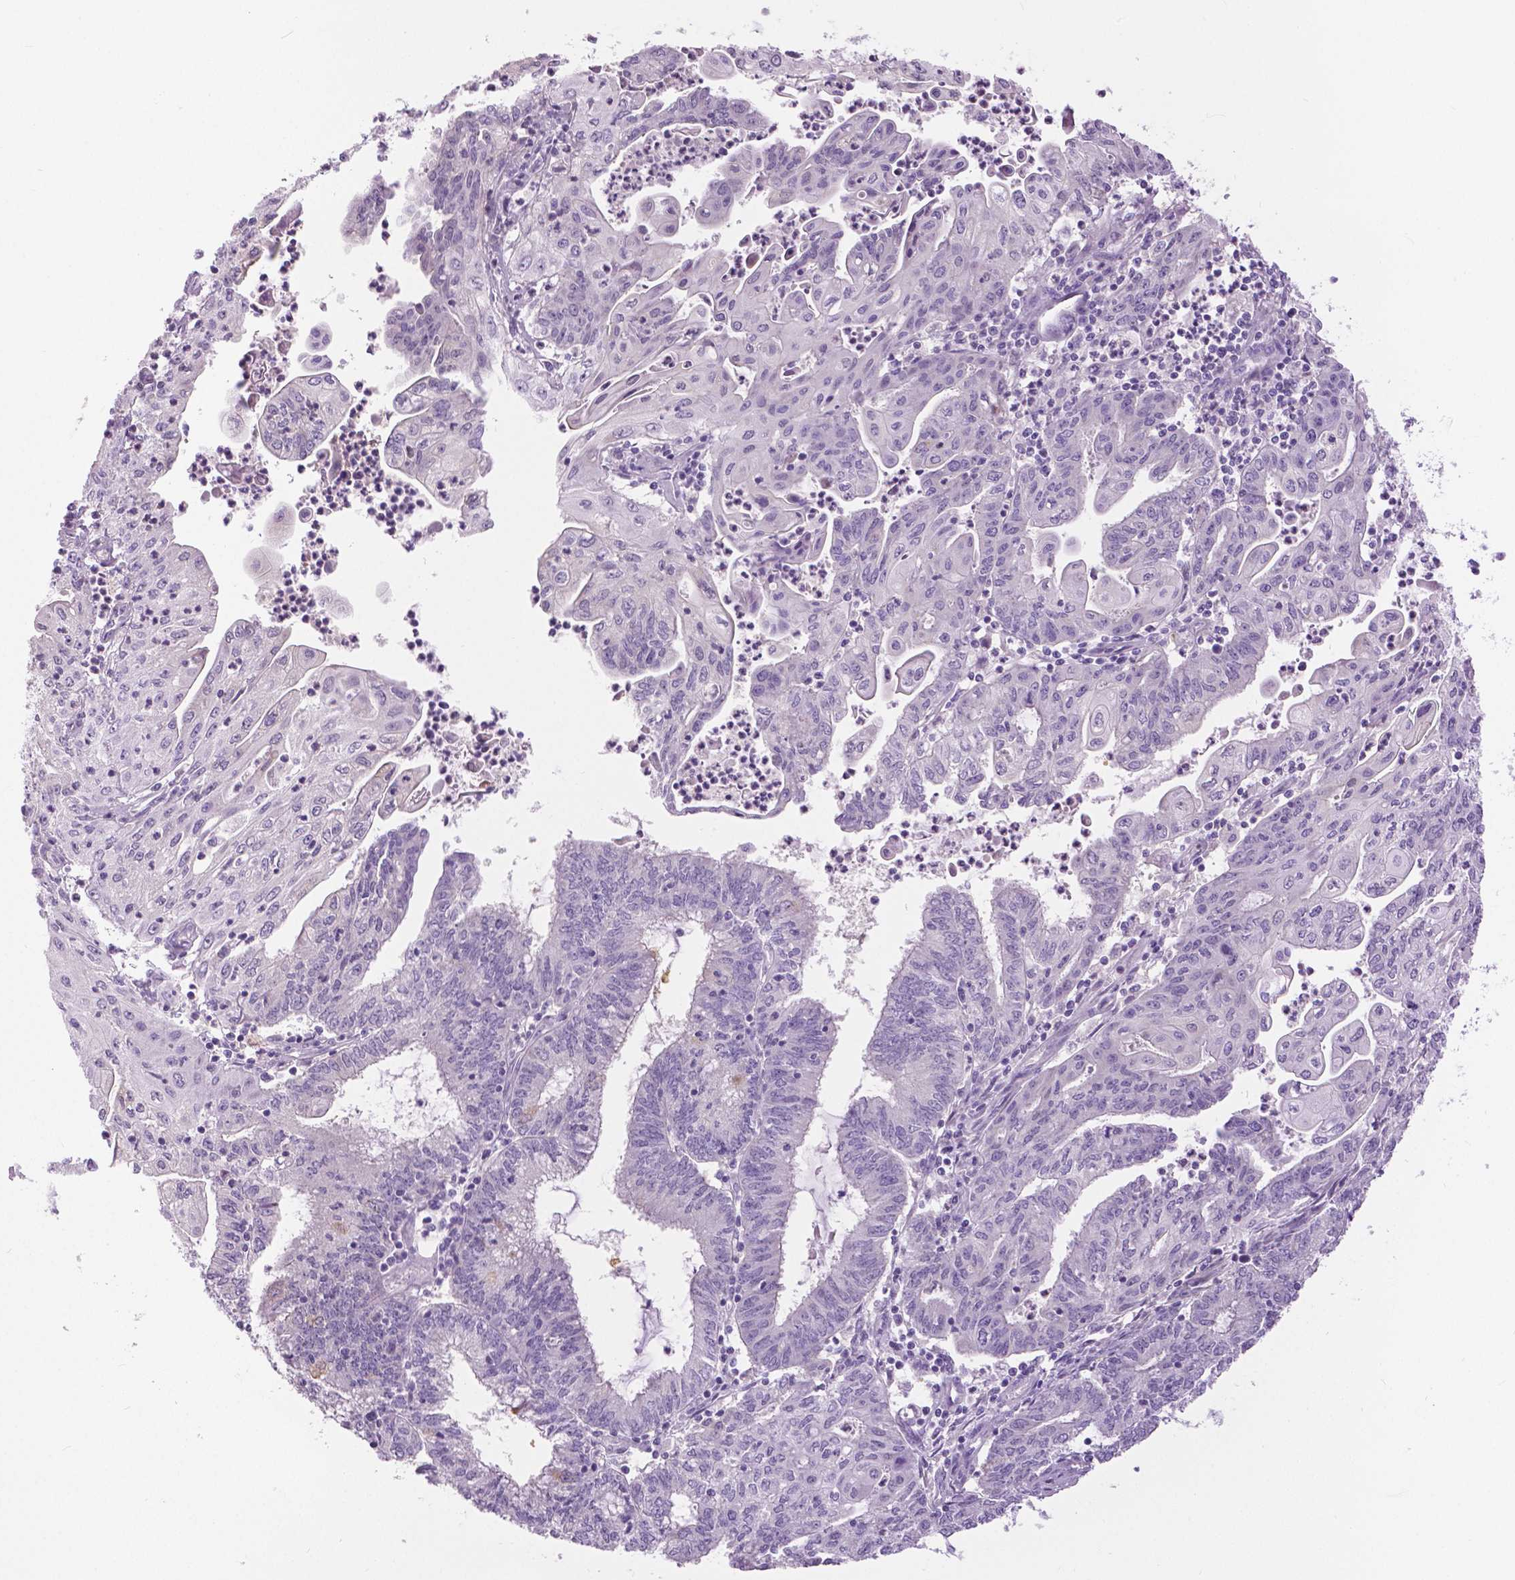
{"staining": {"intensity": "negative", "quantity": "none", "location": "none"}, "tissue": "endometrial cancer", "cell_type": "Tumor cells", "image_type": "cancer", "snomed": [{"axis": "morphology", "description": "Adenocarcinoma, NOS"}, {"axis": "topography", "description": "Endometrium"}], "caption": "Immunohistochemistry (IHC) of endometrial cancer (adenocarcinoma) displays no expression in tumor cells.", "gene": "TP53TG5", "patient": {"sex": "female", "age": 61}}